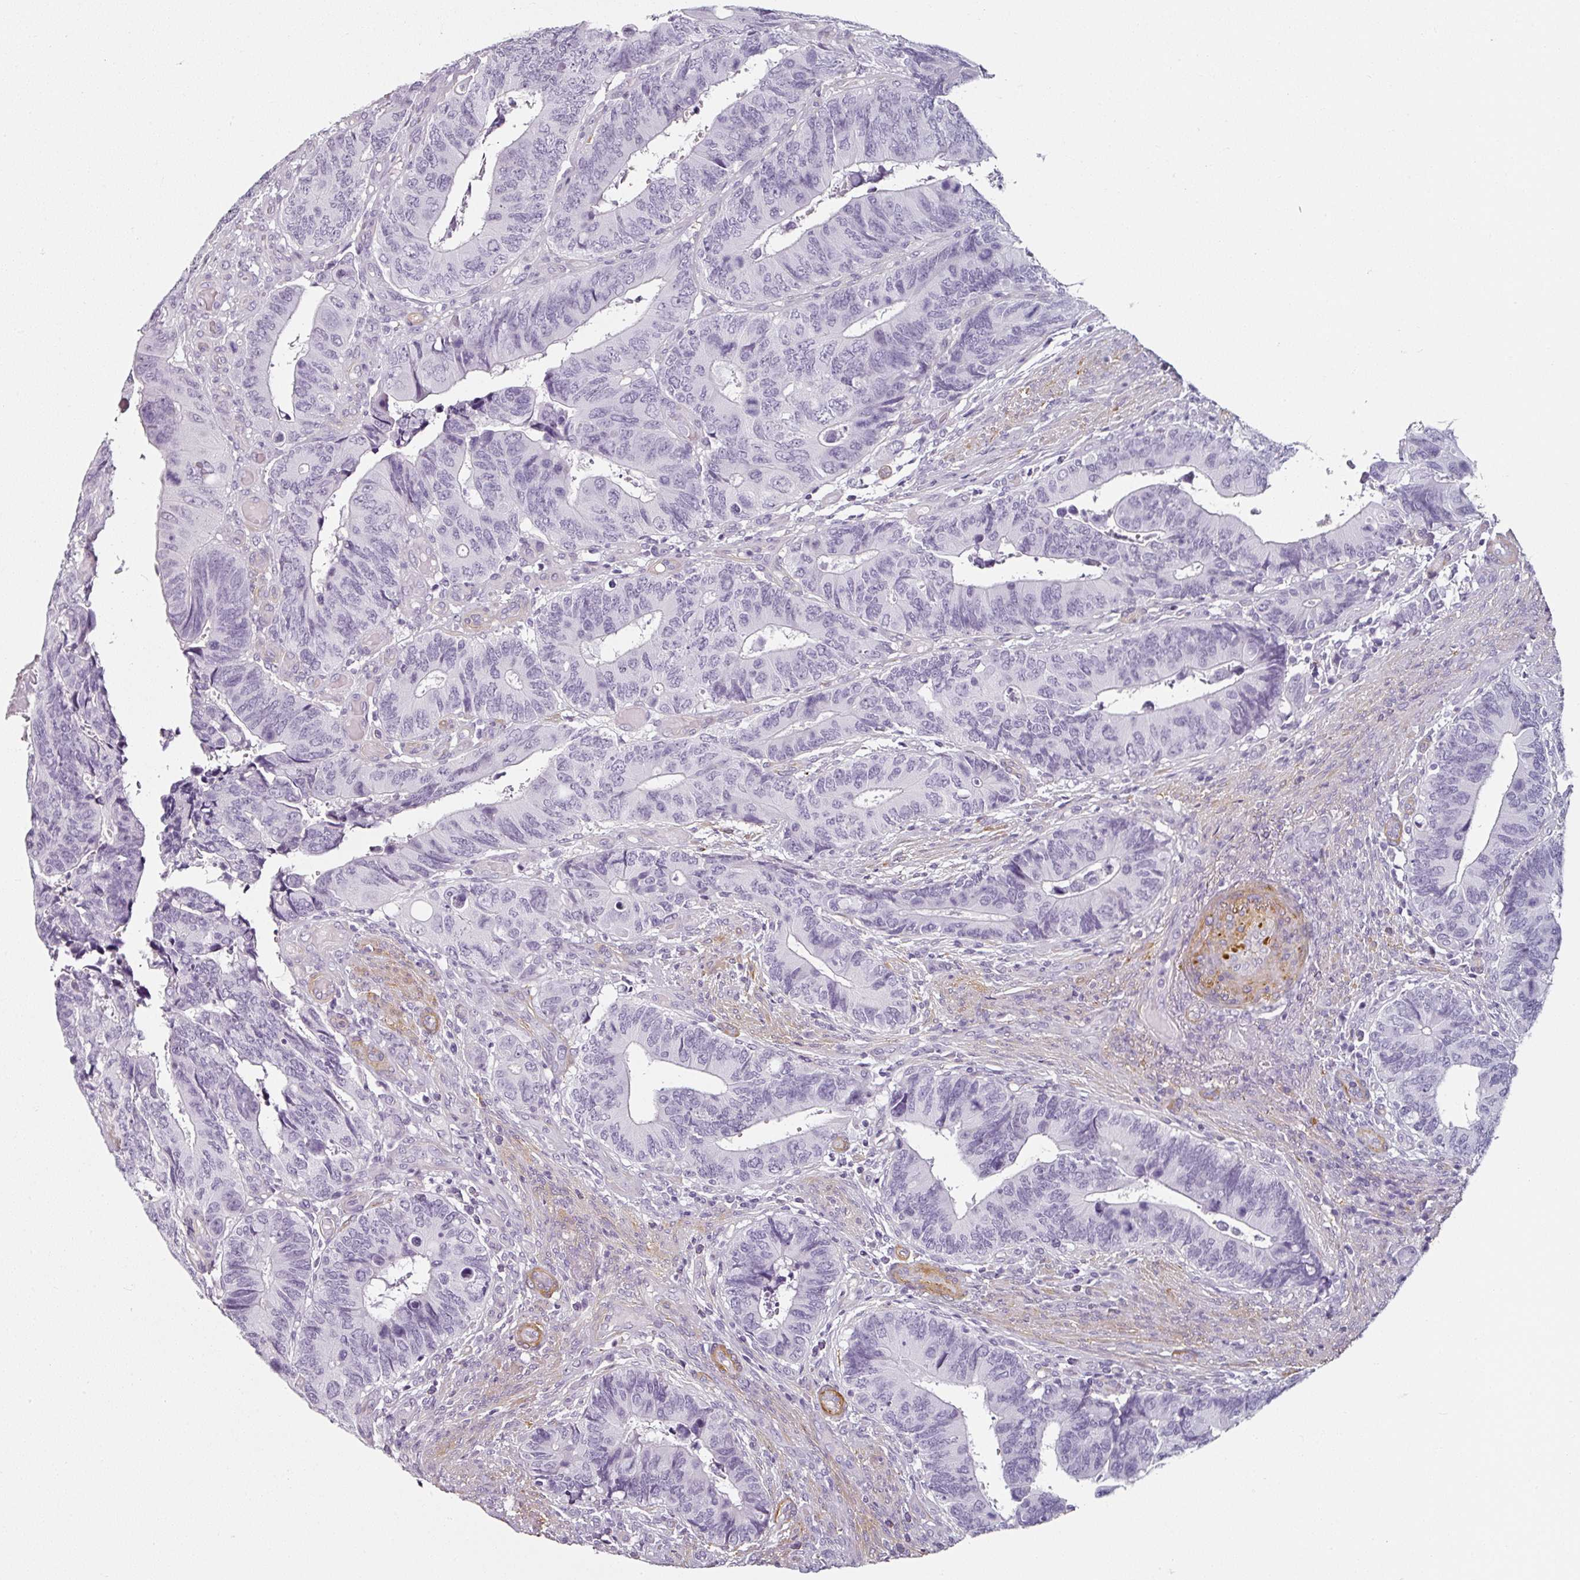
{"staining": {"intensity": "negative", "quantity": "none", "location": "none"}, "tissue": "colorectal cancer", "cell_type": "Tumor cells", "image_type": "cancer", "snomed": [{"axis": "morphology", "description": "Adenocarcinoma, NOS"}, {"axis": "topography", "description": "Colon"}], "caption": "IHC of colorectal cancer exhibits no positivity in tumor cells.", "gene": "CAP2", "patient": {"sex": "male", "age": 87}}